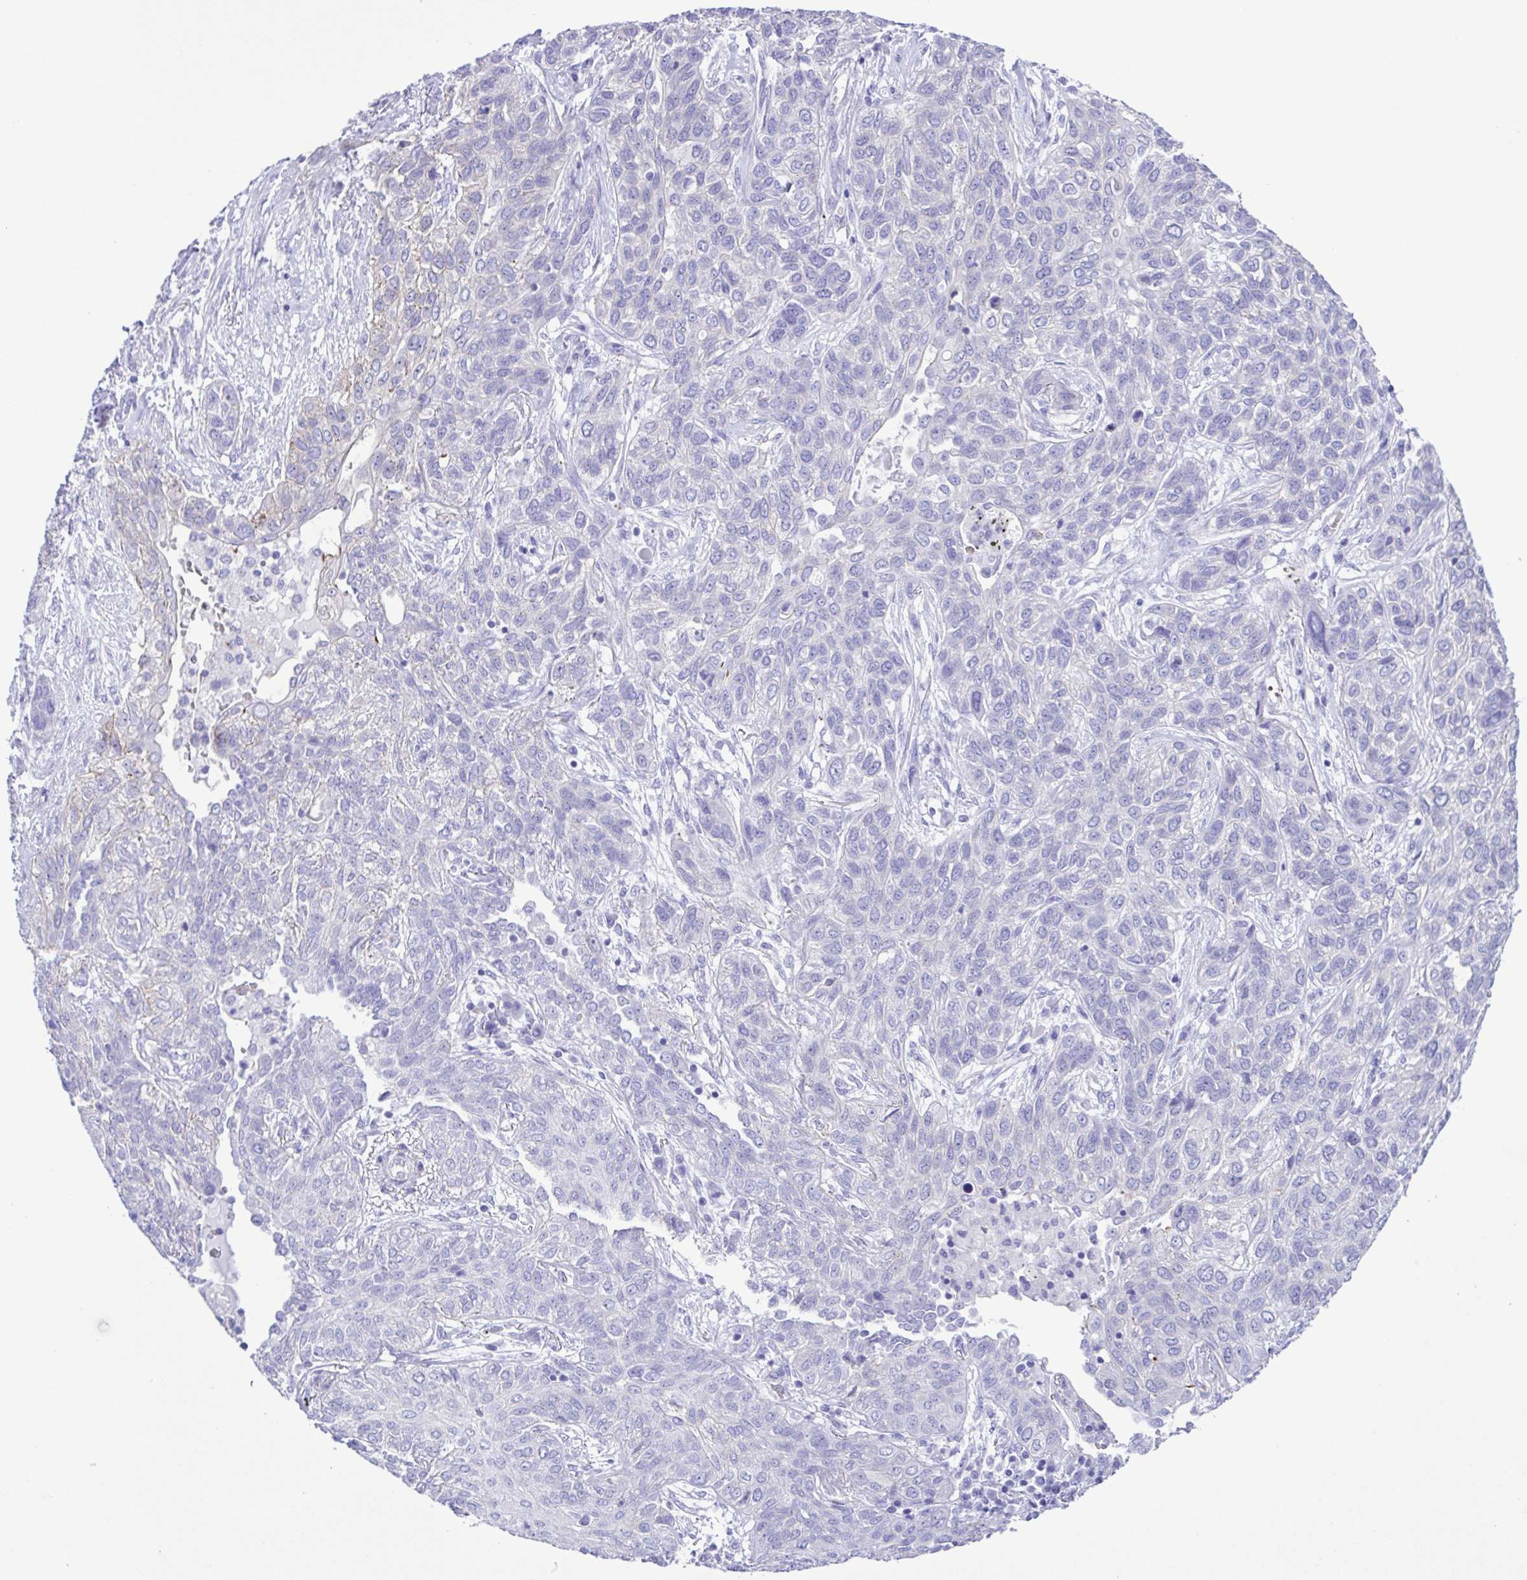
{"staining": {"intensity": "negative", "quantity": "none", "location": "none"}, "tissue": "lung cancer", "cell_type": "Tumor cells", "image_type": "cancer", "snomed": [{"axis": "morphology", "description": "Squamous cell carcinoma, NOS"}, {"axis": "topography", "description": "Lung"}], "caption": "Image shows no significant protein staining in tumor cells of lung squamous cell carcinoma.", "gene": "CYP11A1", "patient": {"sex": "female", "age": 70}}